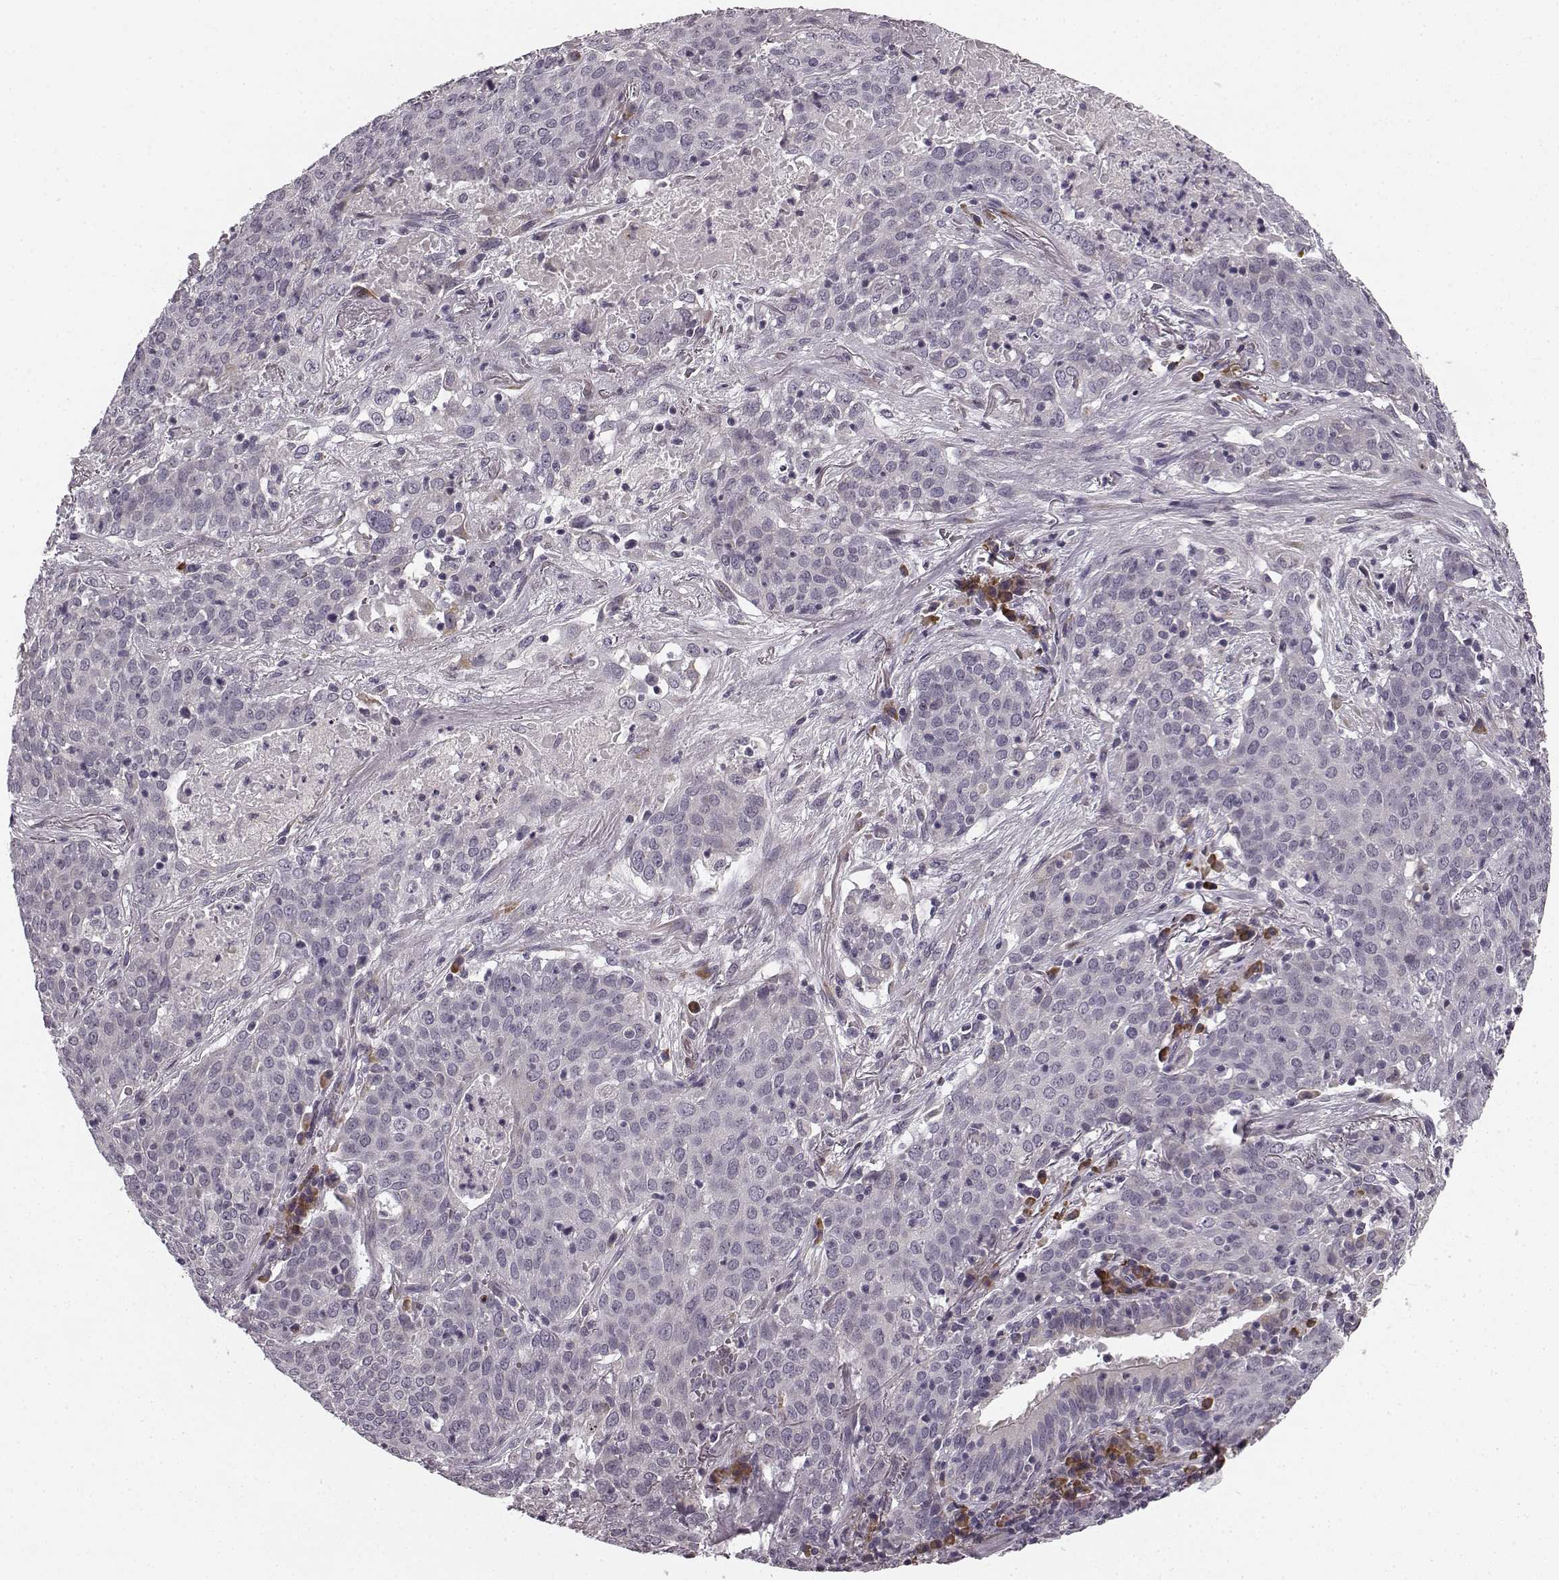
{"staining": {"intensity": "negative", "quantity": "none", "location": "none"}, "tissue": "lung cancer", "cell_type": "Tumor cells", "image_type": "cancer", "snomed": [{"axis": "morphology", "description": "Squamous cell carcinoma, NOS"}, {"axis": "topography", "description": "Lung"}], "caption": "Squamous cell carcinoma (lung) stained for a protein using IHC shows no staining tumor cells.", "gene": "FAM234B", "patient": {"sex": "male", "age": 82}}